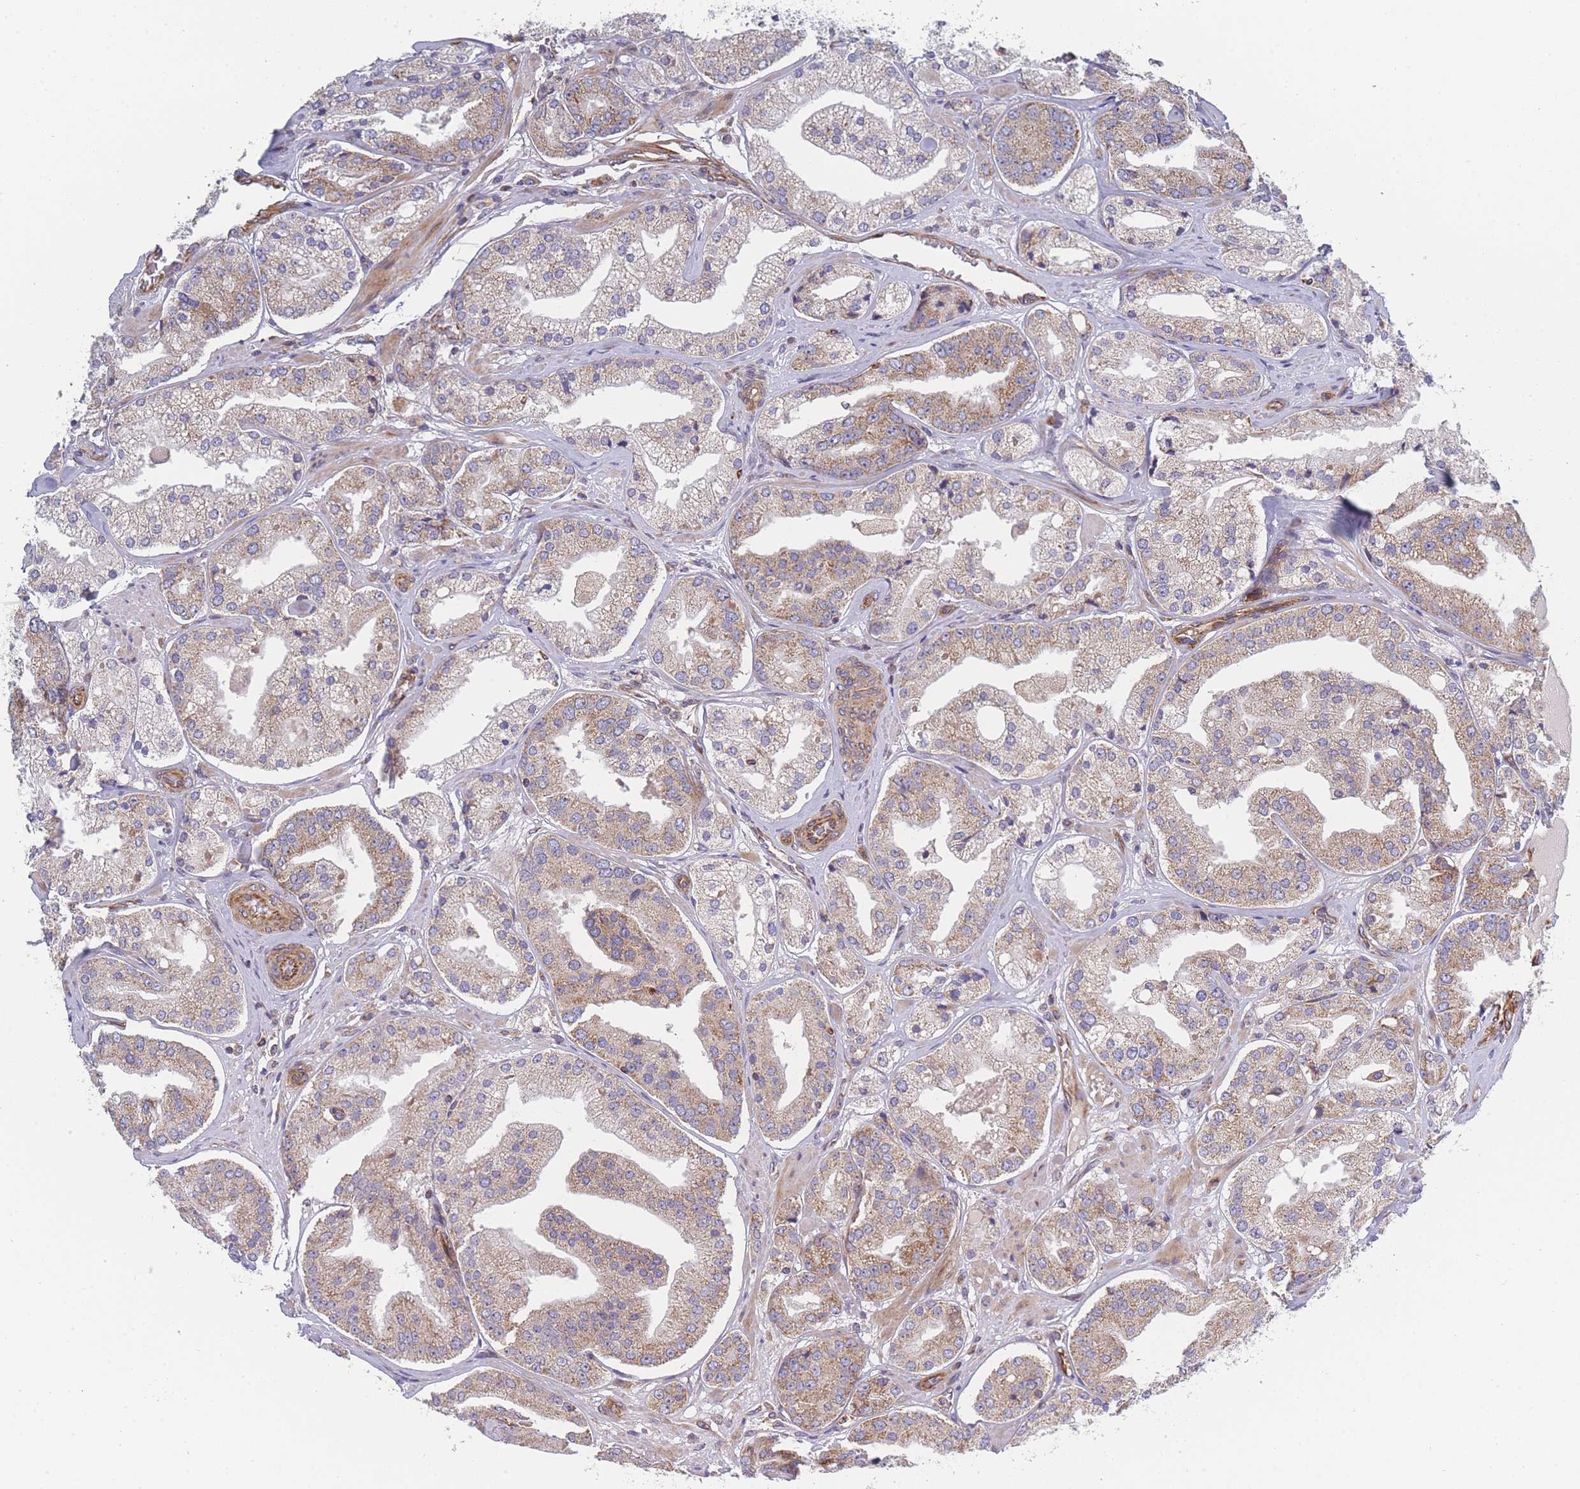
{"staining": {"intensity": "weak", "quantity": ">75%", "location": "cytoplasmic/membranous"}, "tissue": "prostate cancer", "cell_type": "Tumor cells", "image_type": "cancer", "snomed": [{"axis": "morphology", "description": "Adenocarcinoma, High grade"}, {"axis": "topography", "description": "Prostate"}], "caption": "This micrograph shows immunohistochemistry staining of prostate cancer, with low weak cytoplasmic/membranous expression in approximately >75% of tumor cells.", "gene": "MTRES1", "patient": {"sex": "male", "age": 63}}